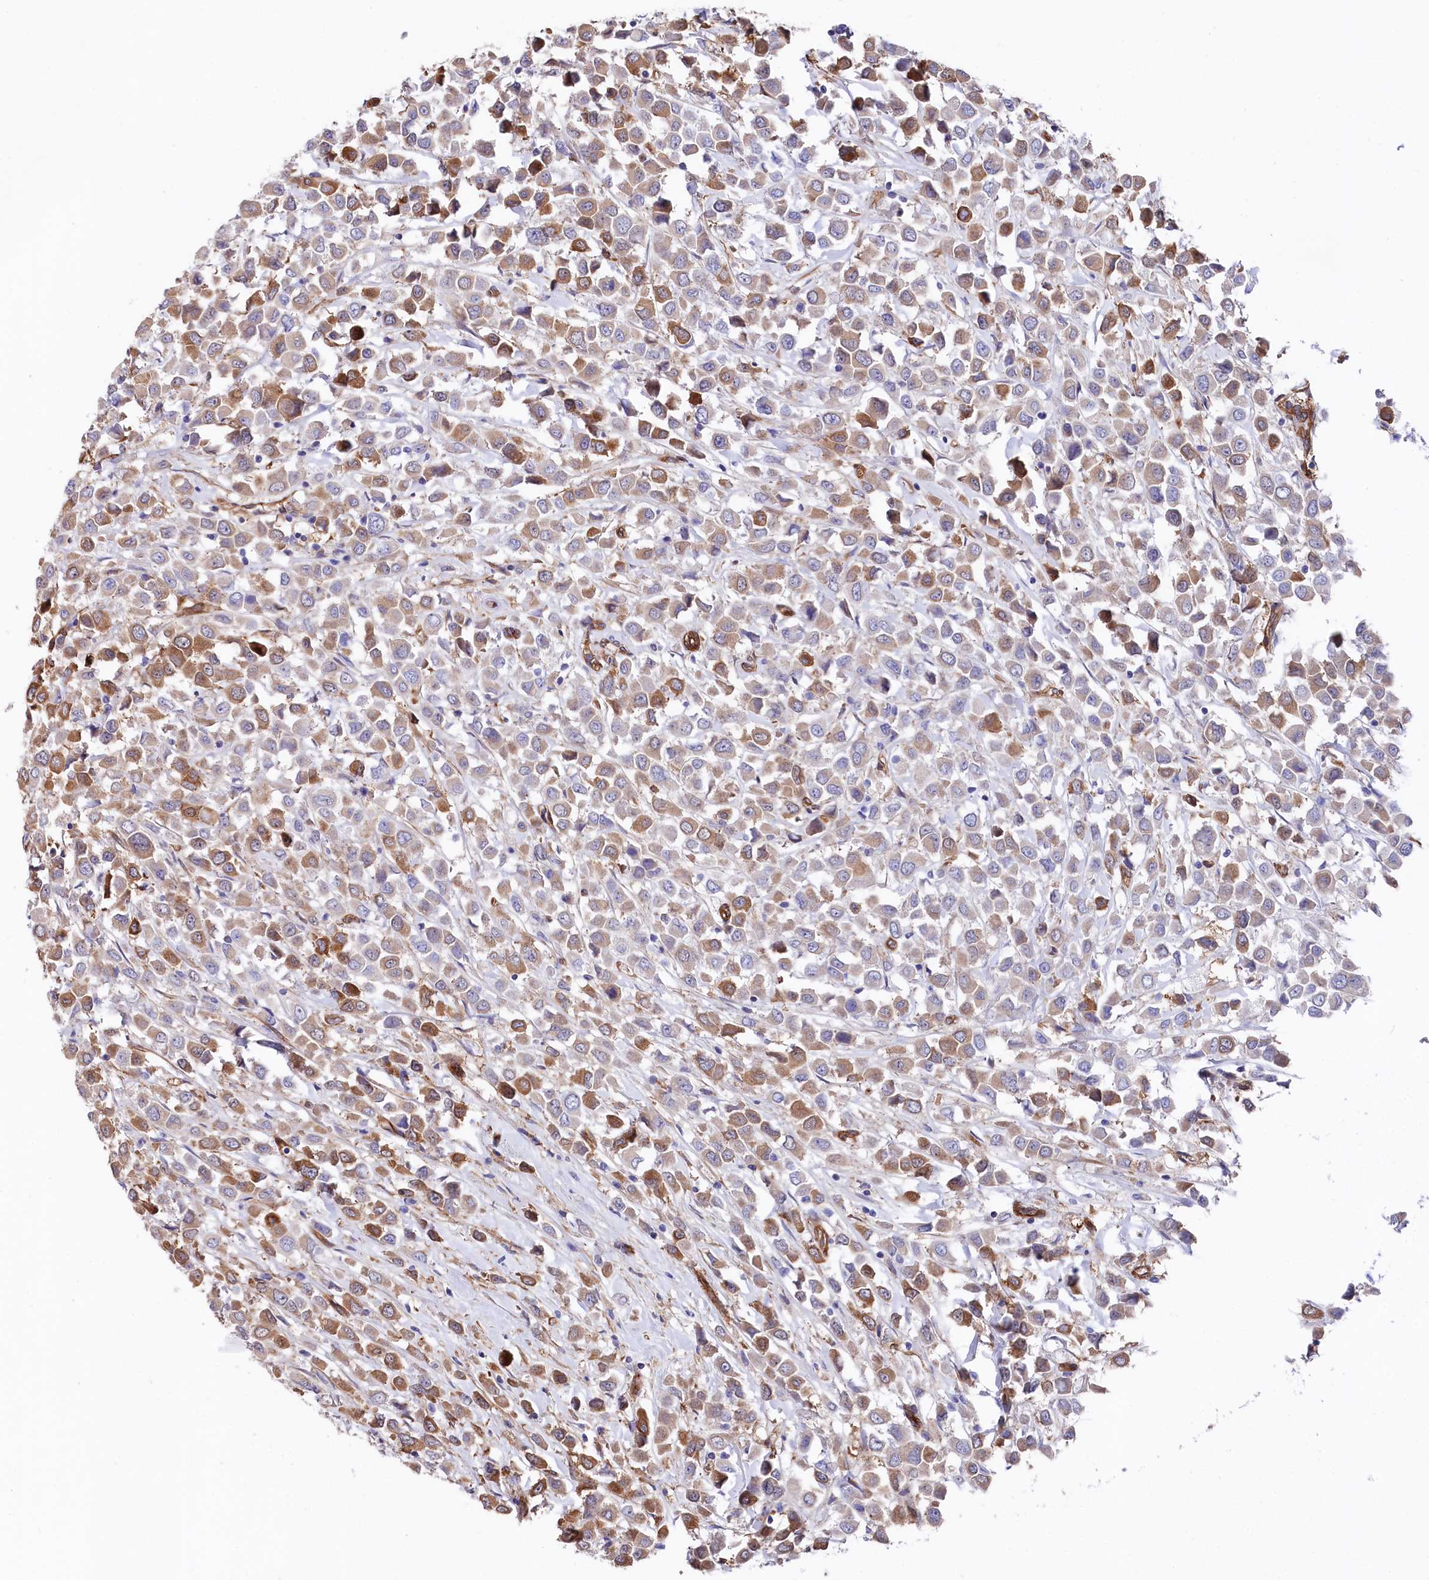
{"staining": {"intensity": "moderate", "quantity": "25%-75%", "location": "cytoplasmic/membranous"}, "tissue": "breast cancer", "cell_type": "Tumor cells", "image_type": "cancer", "snomed": [{"axis": "morphology", "description": "Duct carcinoma"}, {"axis": "topography", "description": "Breast"}], "caption": "Human breast infiltrating ductal carcinoma stained for a protein (brown) demonstrates moderate cytoplasmic/membranous positive staining in approximately 25%-75% of tumor cells.", "gene": "TNKS1BP1", "patient": {"sex": "female", "age": 61}}